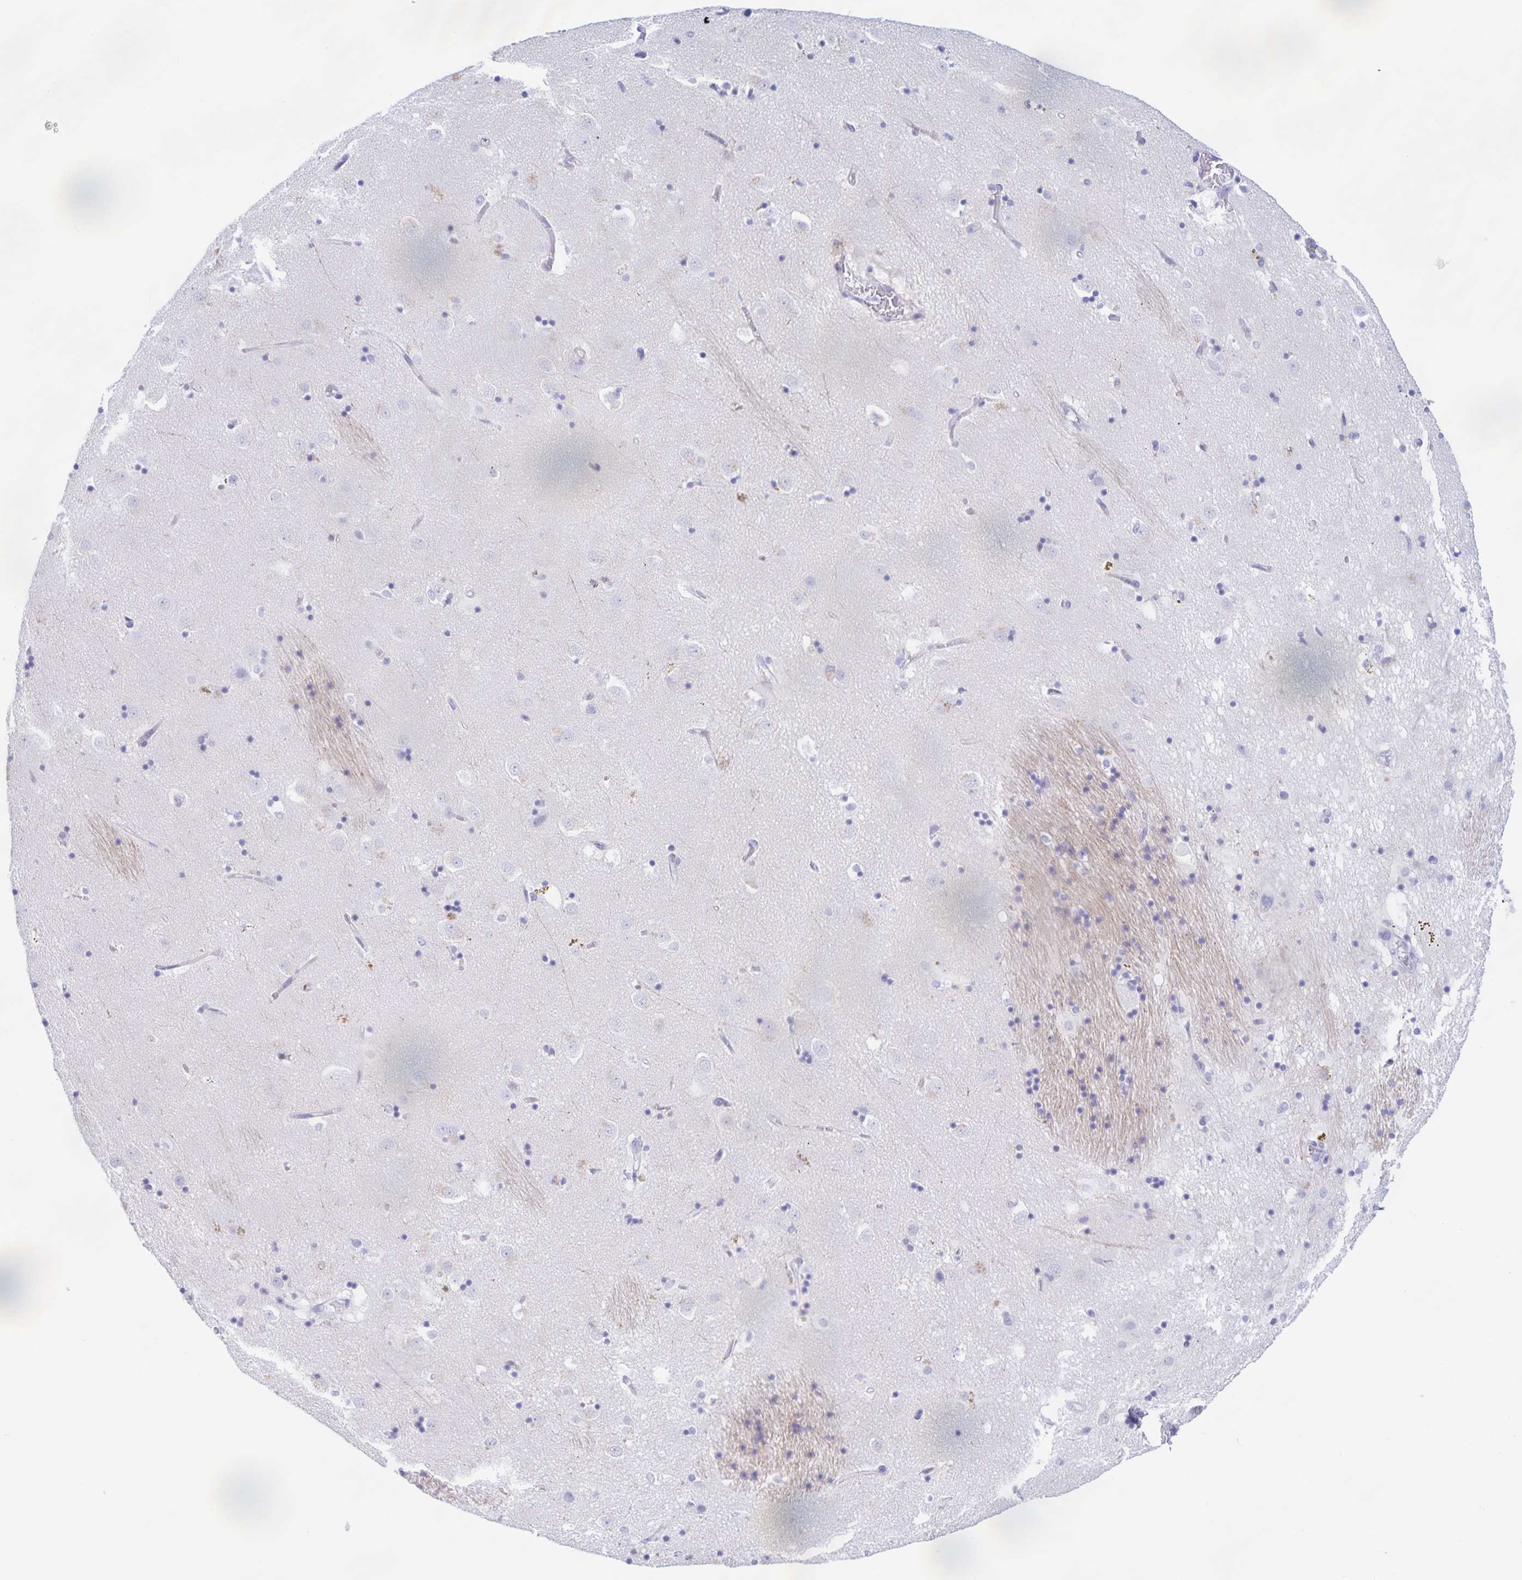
{"staining": {"intensity": "negative", "quantity": "none", "location": "none"}, "tissue": "caudate", "cell_type": "Glial cells", "image_type": "normal", "snomed": [{"axis": "morphology", "description": "Normal tissue, NOS"}, {"axis": "topography", "description": "Lateral ventricle wall"}], "caption": "The immunohistochemistry (IHC) photomicrograph has no significant staining in glial cells of caudate. (DAB (3,3'-diaminobenzidine) immunohistochemistry (IHC) with hematoxylin counter stain).", "gene": "CATSPER4", "patient": {"sex": "male", "age": 58}}